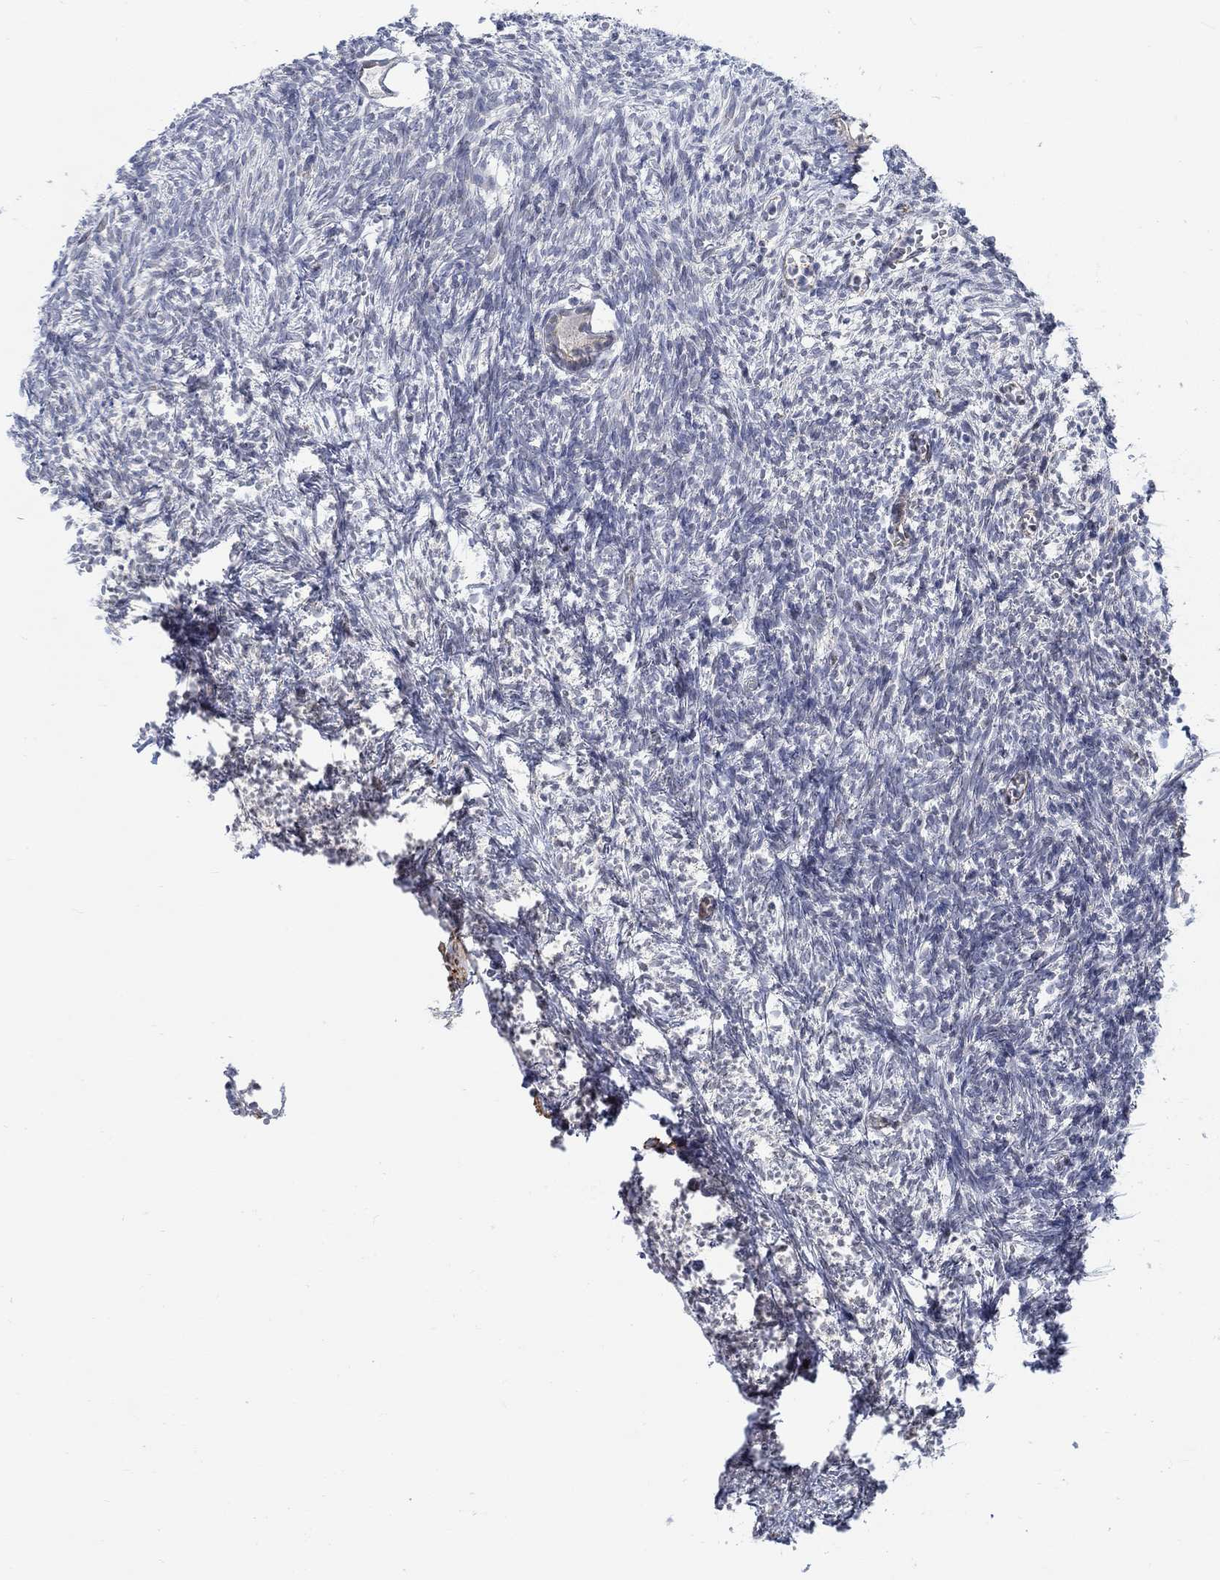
{"staining": {"intensity": "negative", "quantity": "none", "location": "none"}, "tissue": "ovary", "cell_type": "Follicle cells", "image_type": "normal", "snomed": [{"axis": "morphology", "description": "Normal tissue, NOS"}, {"axis": "topography", "description": "Ovary"}], "caption": "The immunohistochemistry (IHC) image has no significant staining in follicle cells of ovary. The staining was performed using DAB (3,3'-diaminobenzidine) to visualize the protein expression in brown, while the nuclei were stained in blue with hematoxylin (Magnification: 20x).", "gene": "KCNH8", "patient": {"sex": "female", "age": 43}}